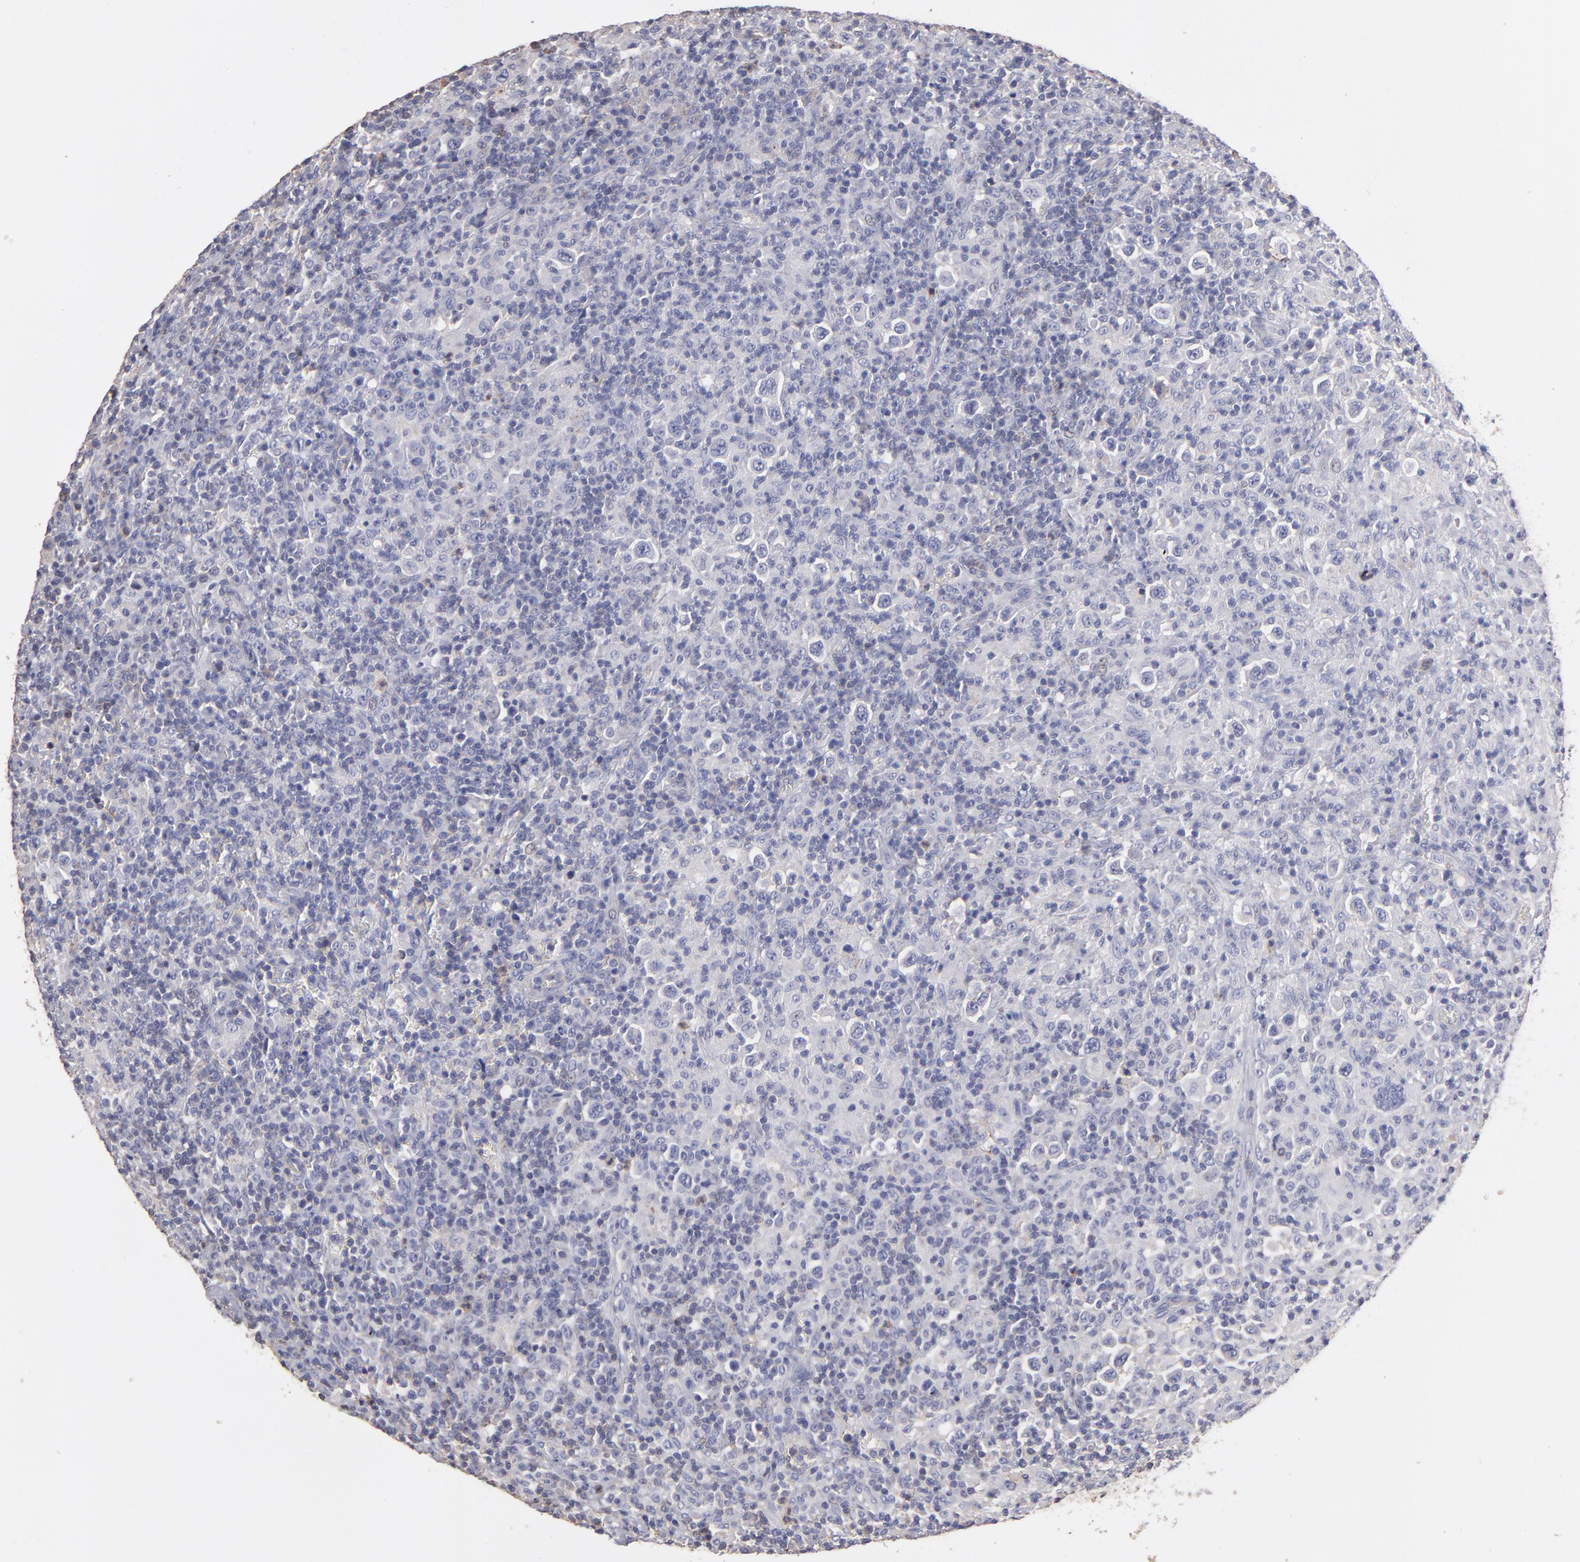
{"staining": {"intensity": "negative", "quantity": "none", "location": "none"}, "tissue": "lymphoma", "cell_type": "Tumor cells", "image_type": "cancer", "snomed": [{"axis": "morphology", "description": "Hodgkin's disease, NOS"}, {"axis": "topography", "description": "Lymph node"}], "caption": "This is an immunohistochemistry micrograph of lymphoma. There is no positivity in tumor cells.", "gene": "ABCB1", "patient": {"sex": "male", "age": 65}}